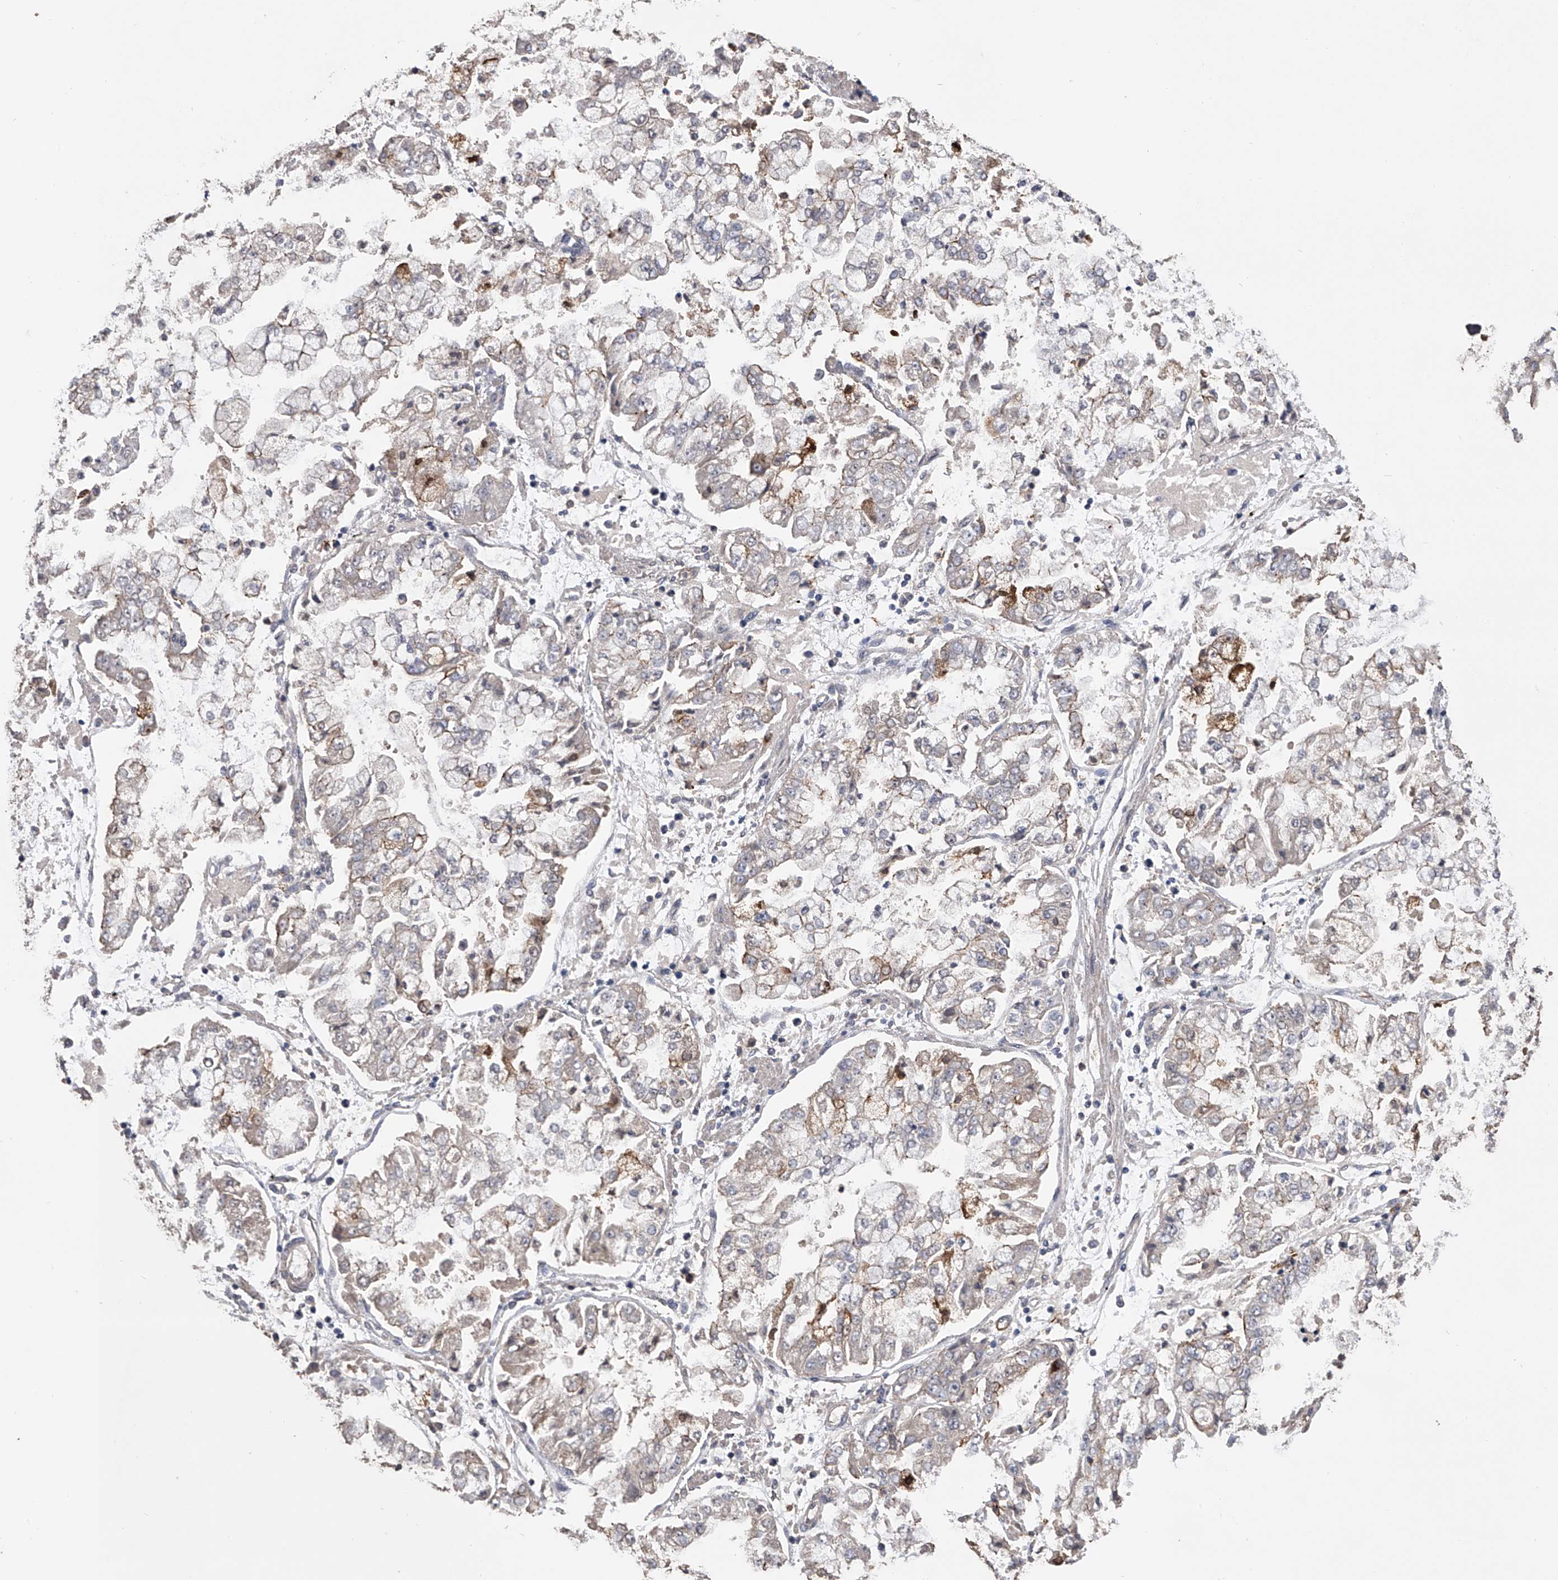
{"staining": {"intensity": "moderate", "quantity": "<25%", "location": "cytoplasmic/membranous"}, "tissue": "stomach cancer", "cell_type": "Tumor cells", "image_type": "cancer", "snomed": [{"axis": "morphology", "description": "Adenocarcinoma, NOS"}, {"axis": "topography", "description": "Stomach"}], "caption": "Immunohistochemical staining of stomach cancer shows low levels of moderate cytoplasmic/membranous expression in approximately <25% of tumor cells.", "gene": "ZNF343", "patient": {"sex": "male", "age": 76}}